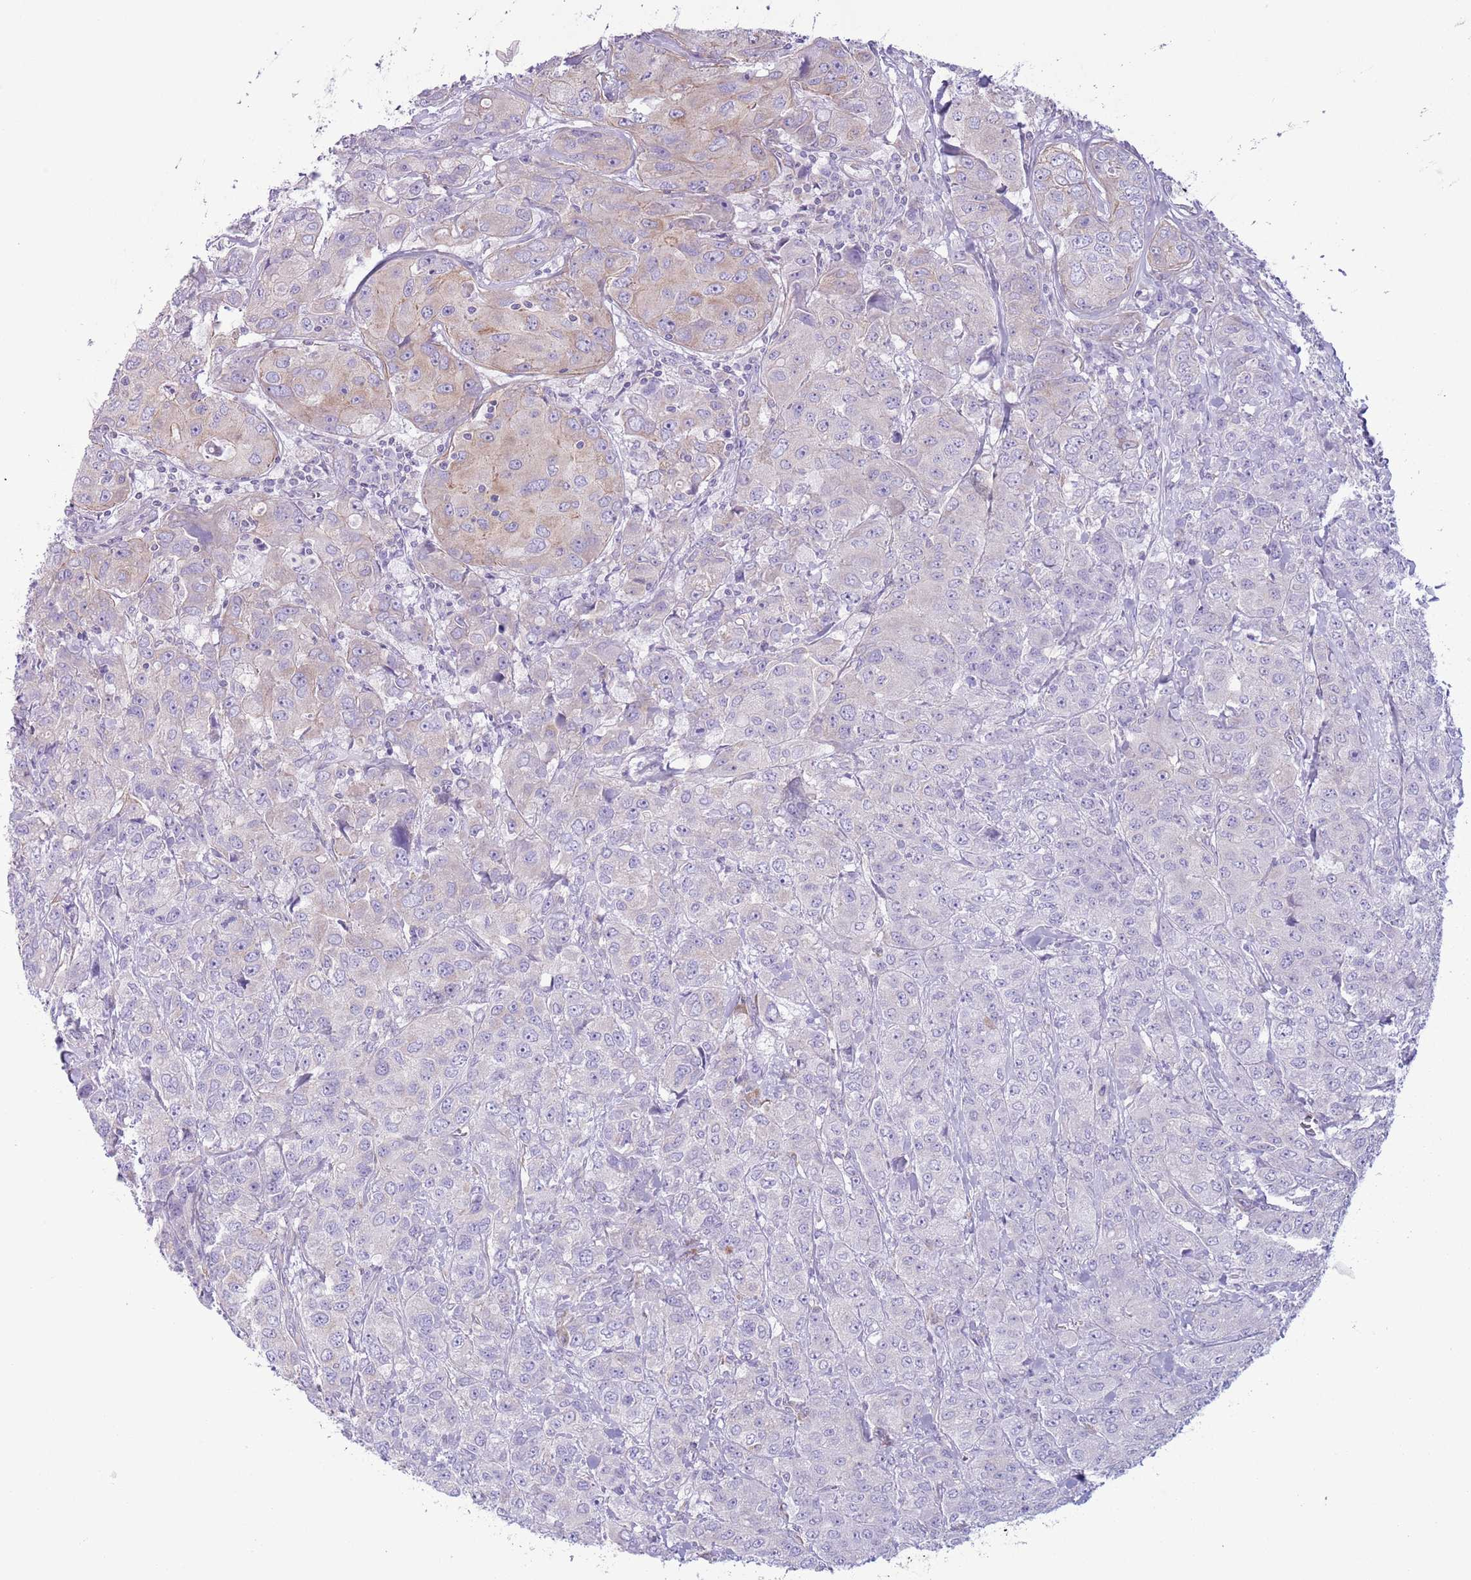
{"staining": {"intensity": "weak", "quantity": "<25%", "location": "cytoplasmic/membranous"}, "tissue": "breast cancer", "cell_type": "Tumor cells", "image_type": "cancer", "snomed": [{"axis": "morphology", "description": "Duct carcinoma"}, {"axis": "topography", "description": "Breast"}], "caption": "IHC histopathology image of neoplastic tissue: breast cancer (intraductal carcinoma) stained with DAB (3,3'-diaminobenzidine) exhibits no significant protein expression in tumor cells.", "gene": "RBP3", "patient": {"sex": "female", "age": 43}}